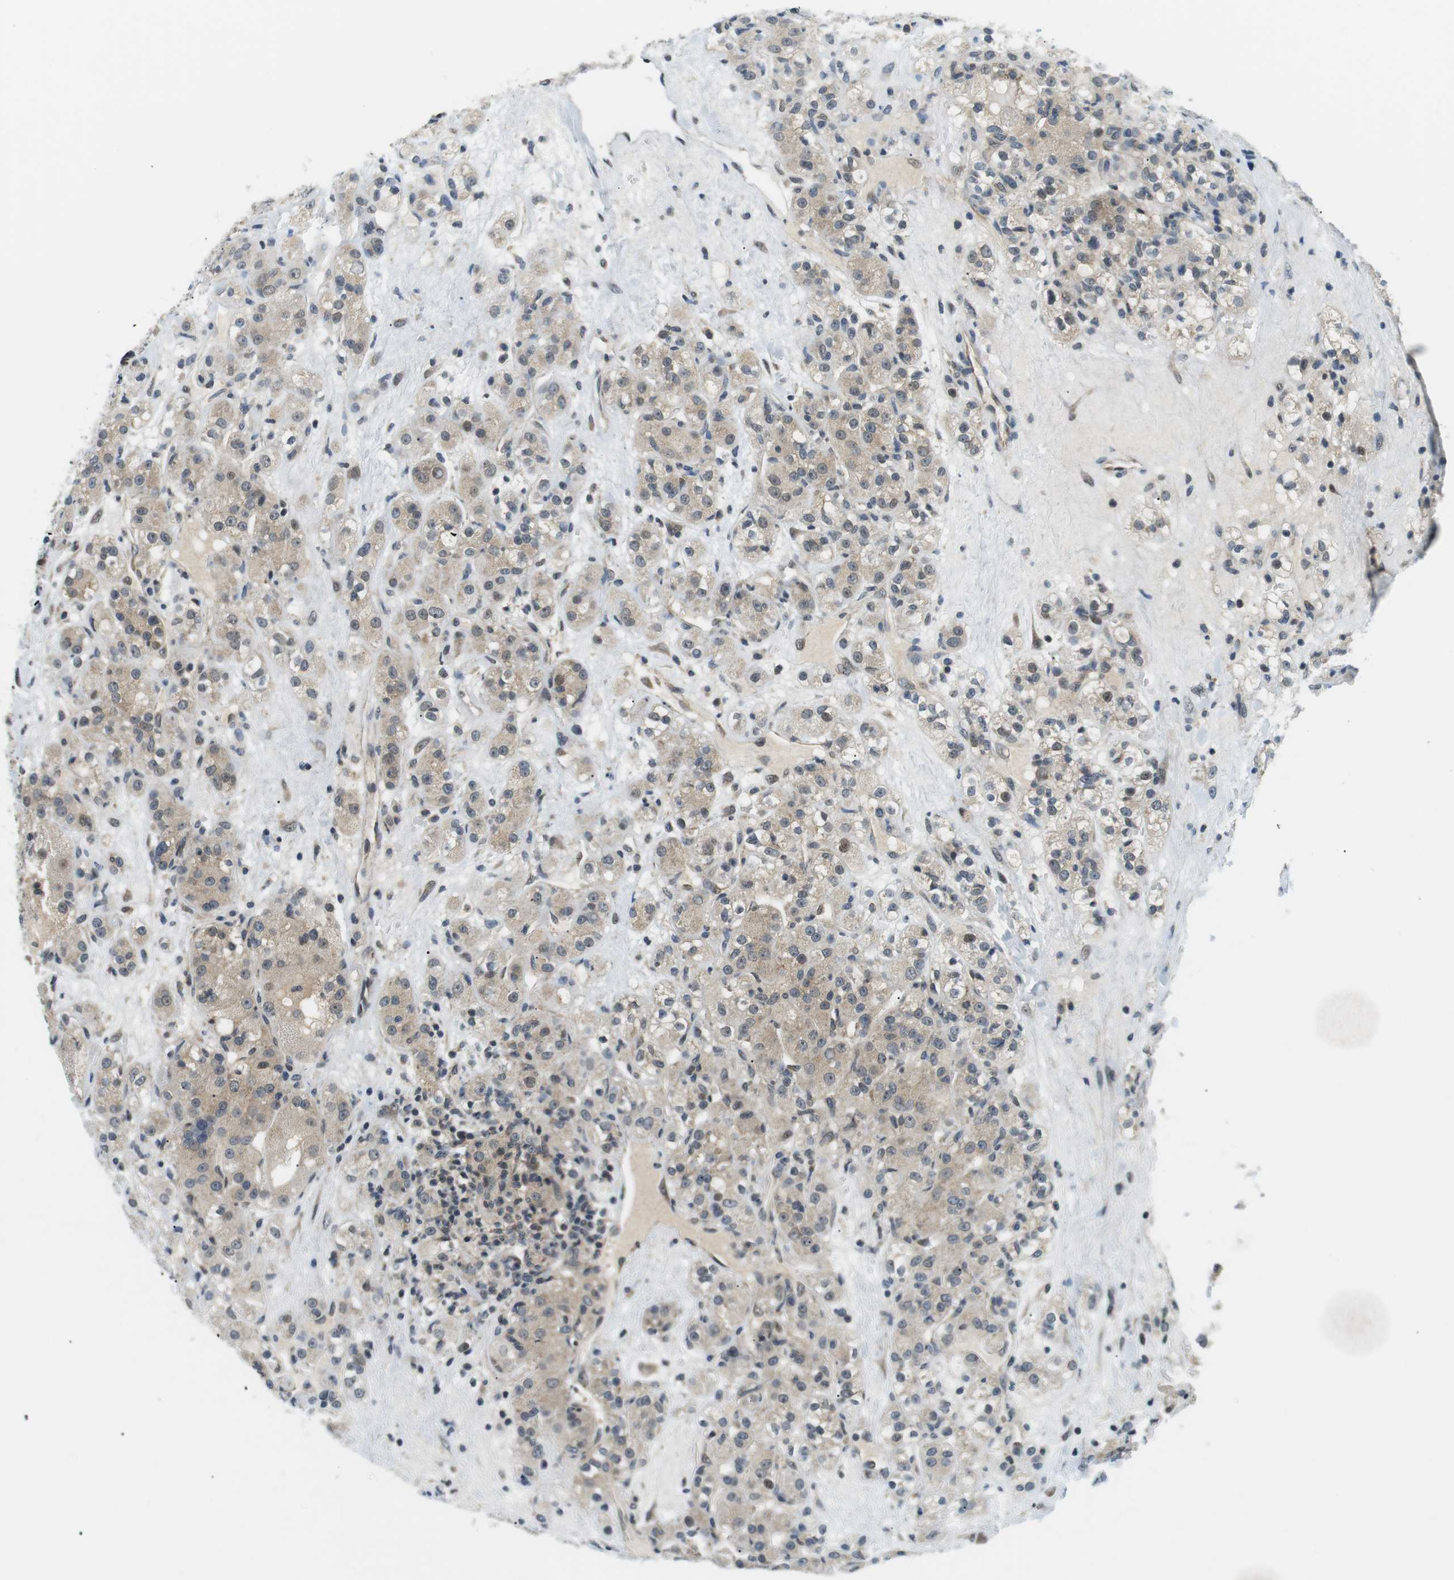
{"staining": {"intensity": "weak", "quantity": ">75%", "location": "cytoplasmic/membranous,nuclear"}, "tissue": "renal cancer", "cell_type": "Tumor cells", "image_type": "cancer", "snomed": [{"axis": "morphology", "description": "Normal tissue, NOS"}, {"axis": "morphology", "description": "Adenocarcinoma, NOS"}, {"axis": "topography", "description": "Kidney"}], "caption": "A low amount of weak cytoplasmic/membranous and nuclear staining is appreciated in about >75% of tumor cells in adenocarcinoma (renal) tissue.", "gene": "CSNK2B", "patient": {"sex": "male", "age": 61}}